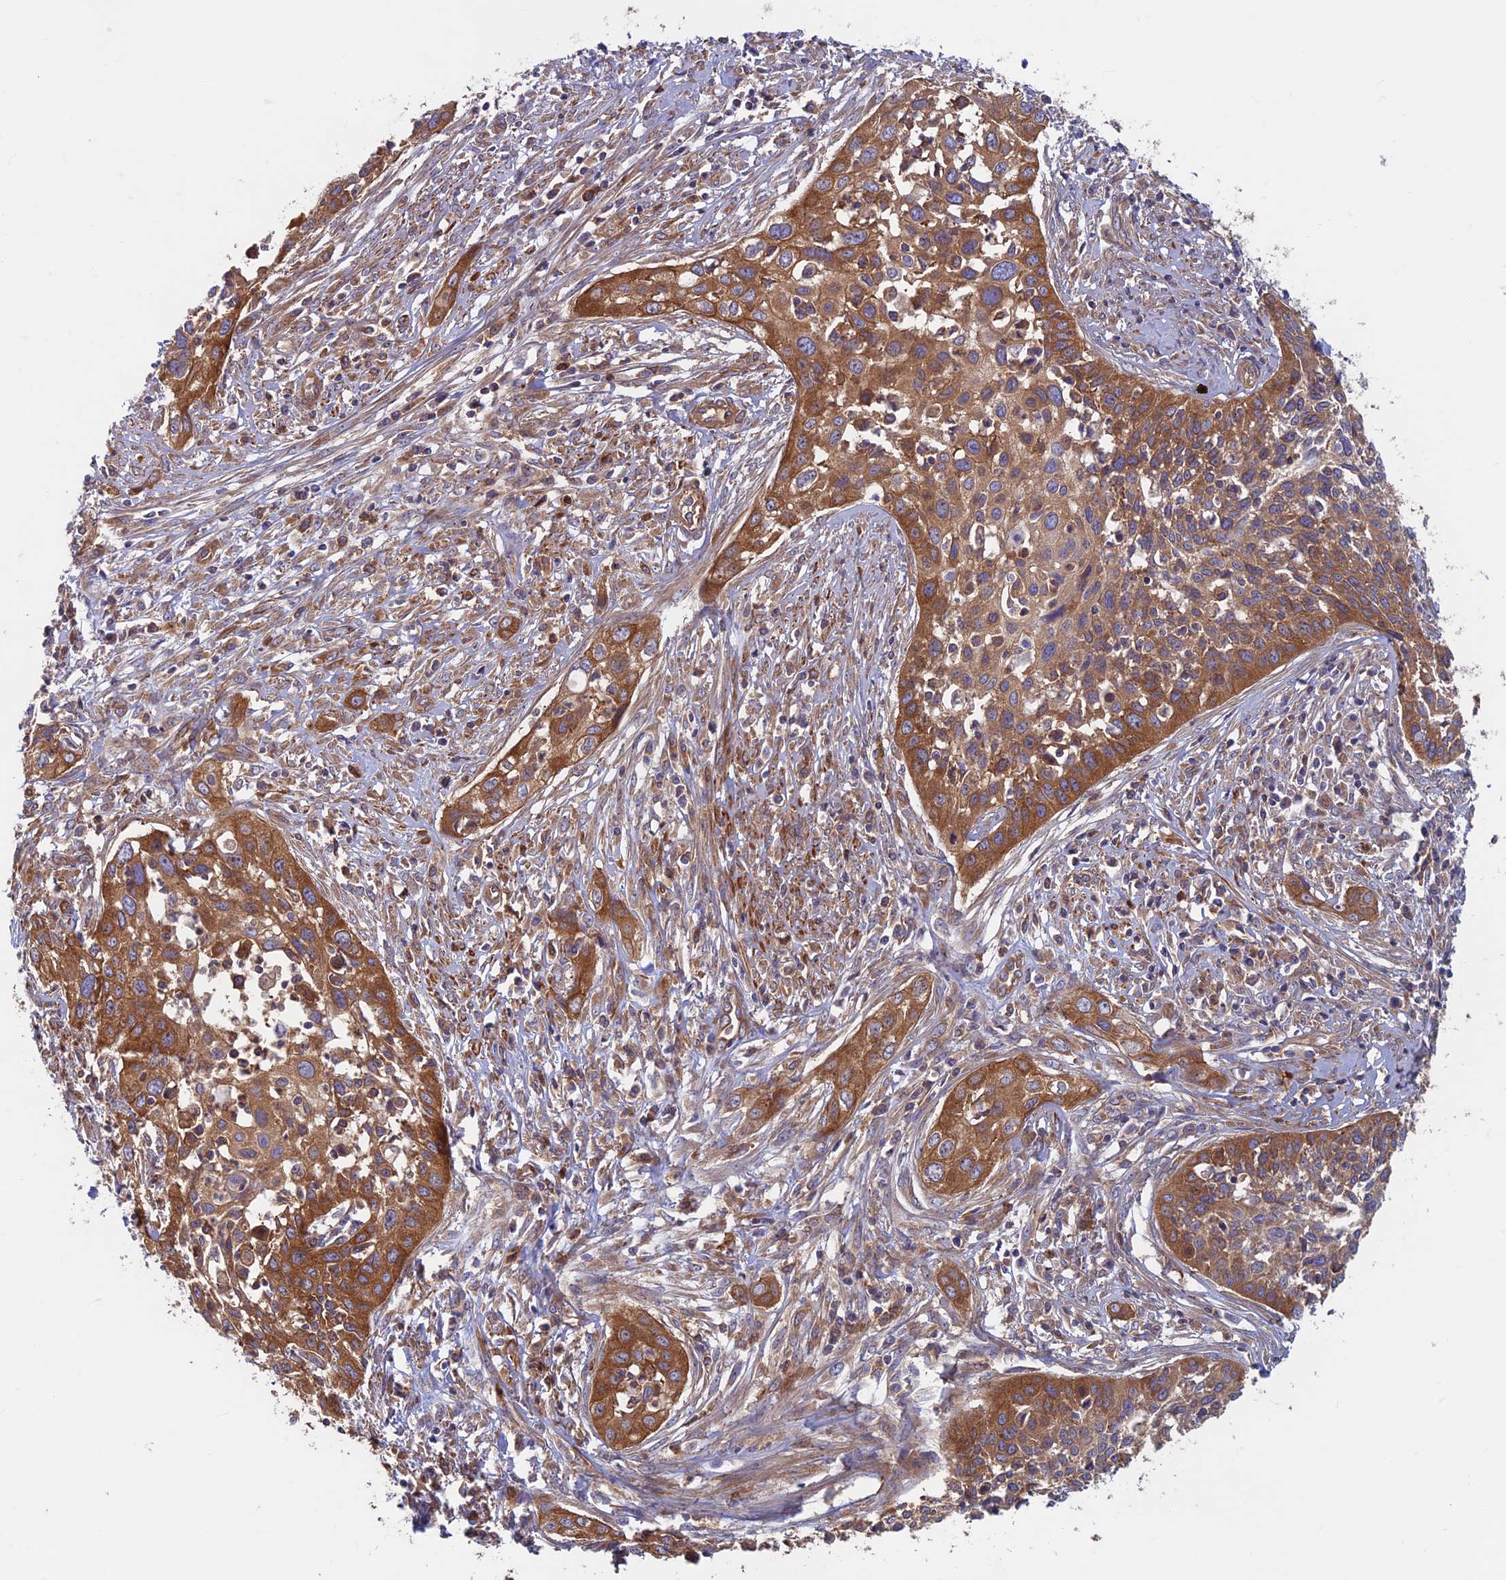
{"staining": {"intensity": "strong", "quantity": ">75%", "location": "cytoplasmic/membranous"}, "tissue": "cervical cancer", "cell_type": "Tumor cells", "image_type": "cancer", "snomed": [{"axis": "morphology", "description": "Squamous cell carcinoma, NOS"}, {"axis": "topography", "description": "Cervix"}], "caption": "A high-resolution photomicrograph shows IHC staining of cervical squamous cell carcinoma, which reveals strong cytoplasmic/membranous positivity in approximately >75% of tumor cells. The protein of interest is shown in brown color, while the nuclei are stained blue.", "gene": "DNM1L", "patient": {"sex": "female", "age": 34}}